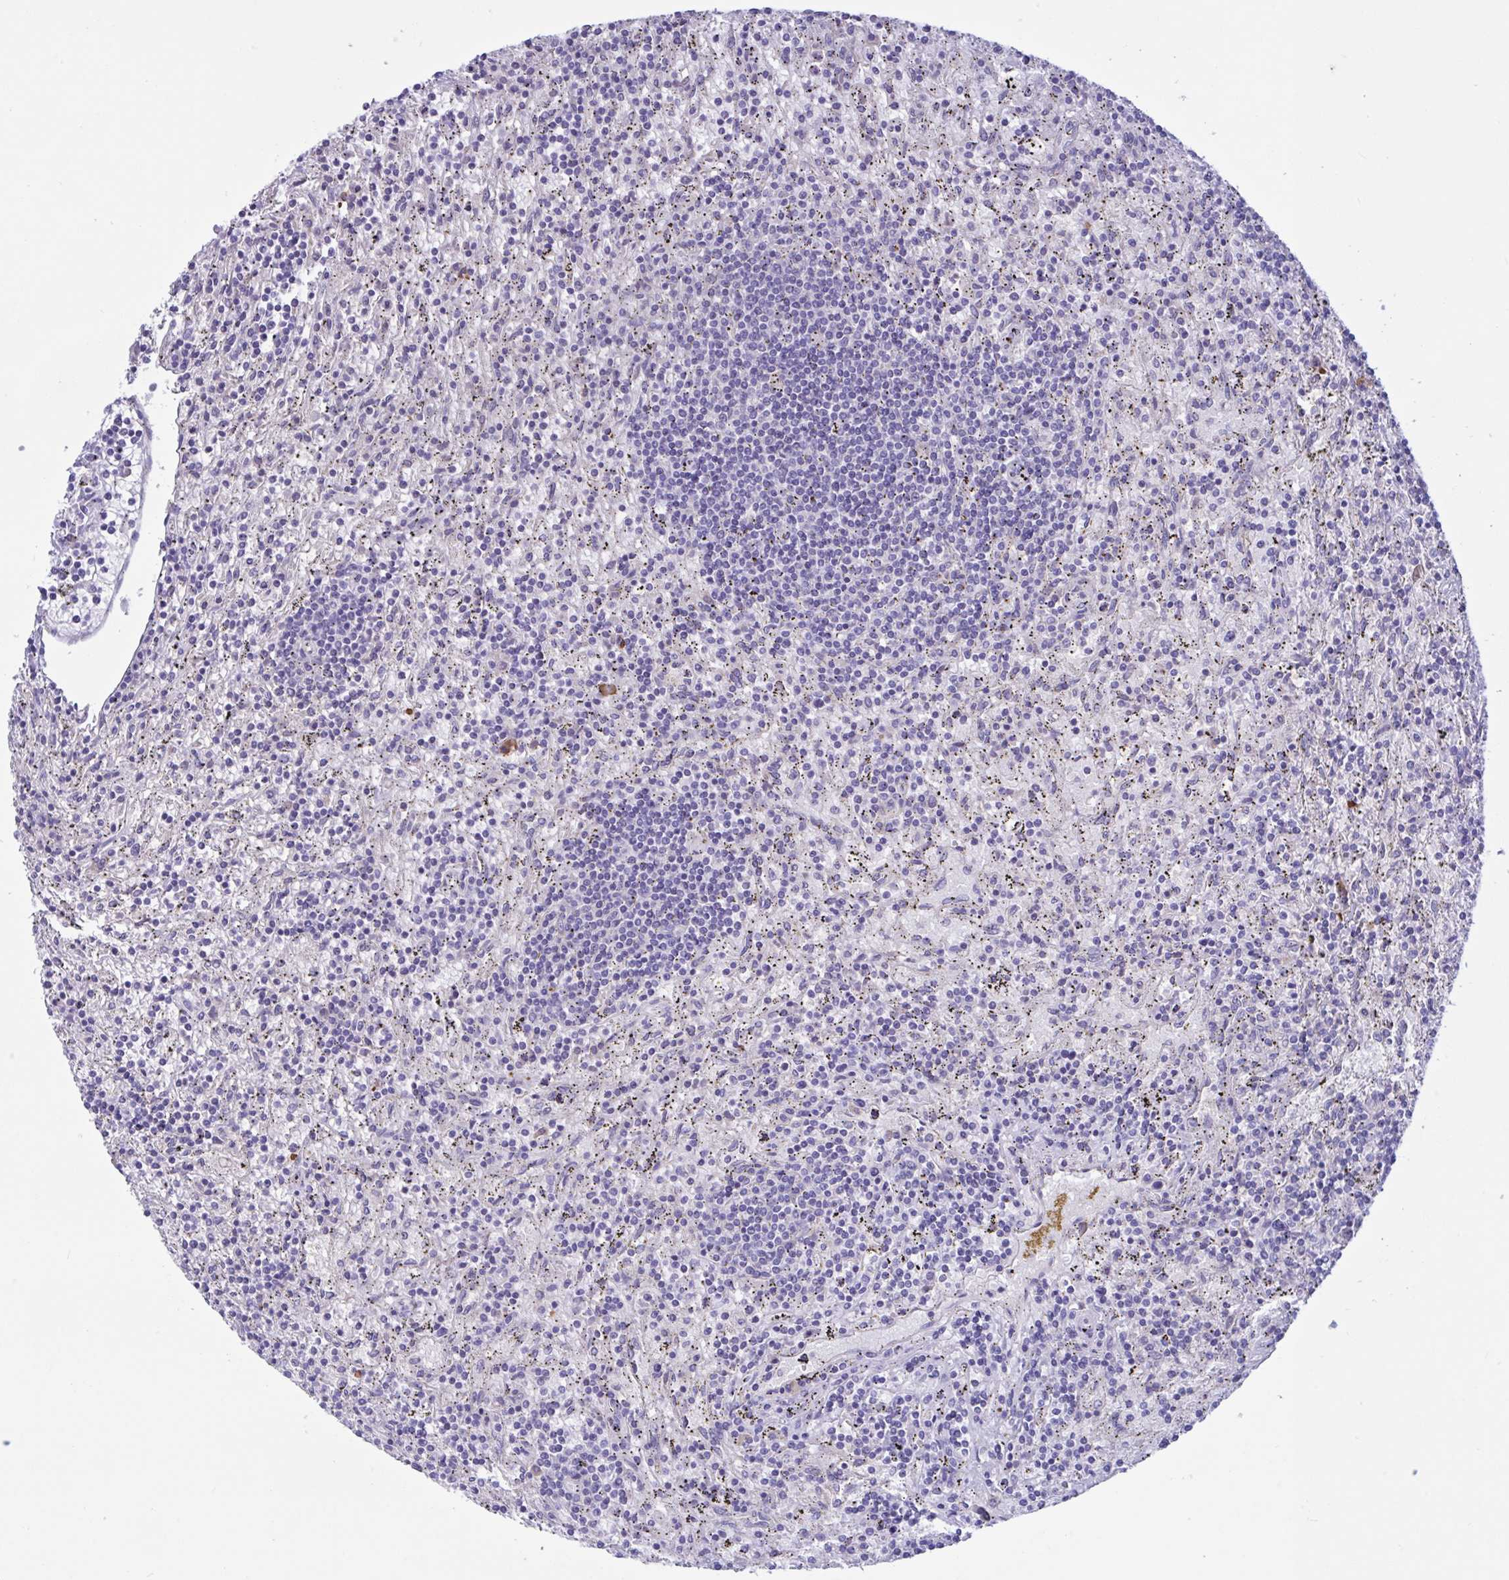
{"staining": {"intensity": "negative", "quantity": "none", "location": "none"}, "tissue": "lymphoma", "cell_type": "Tumor cells", "image_type": "cancer", "snomed": [{"axis": "morphology", "description": "Malignant lymphoma, non-Hodgkin's type, Low grade"}, {"axis": "topography", "description": "Spleen"}], "caption": "Immunohistochemistry (IHC) histopathology image of human lymphoma stained for a protein (brown), which displays no positivity in tumor cells.", "gene": "SLC66A1", "patient": {"sex": "male", "age": 76}}